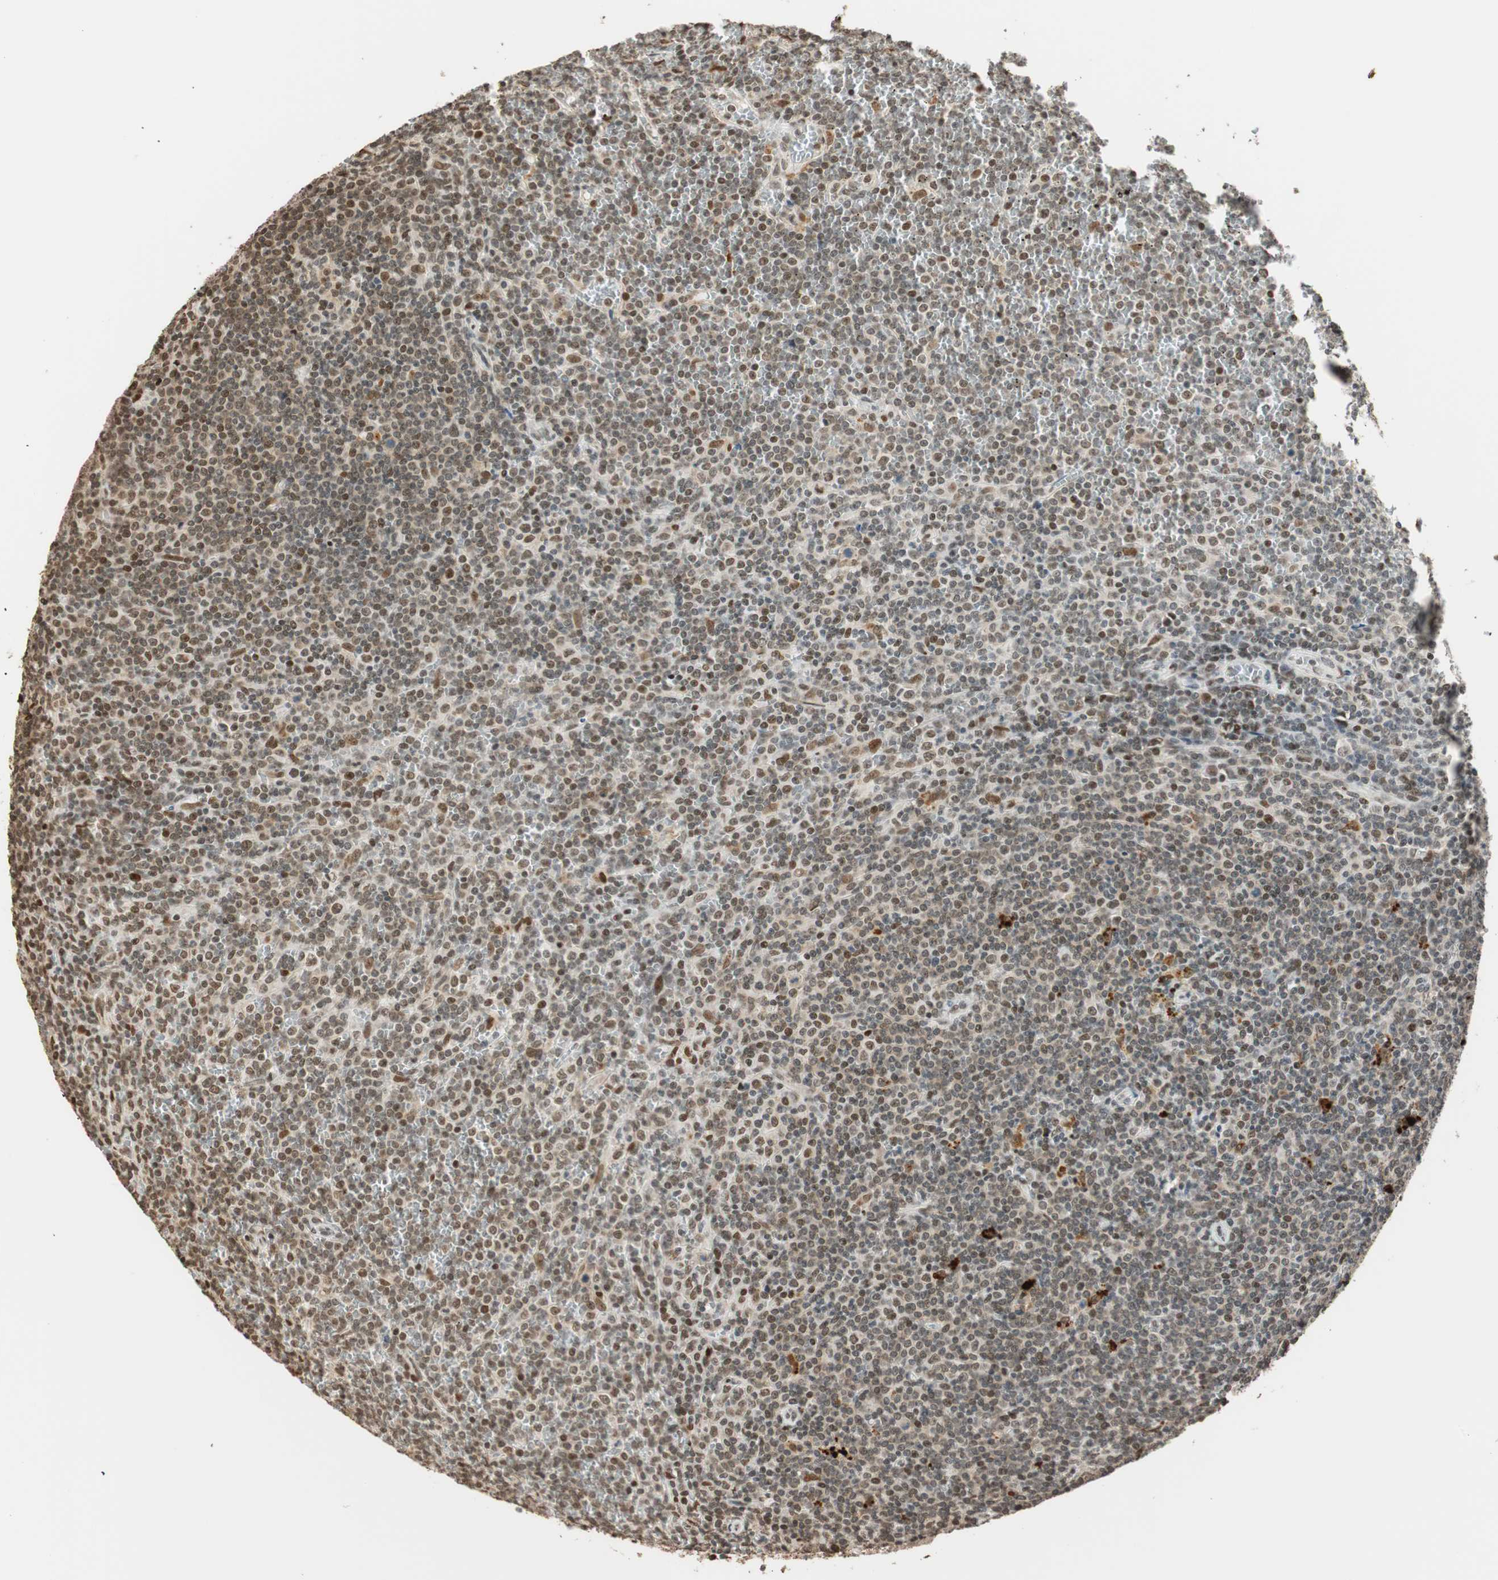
{"staining": {"intensity": "weak", "quantity": "25%-75%", "location": "nuclear"}, "tissue": "lymphoma", "cell_type": "Tumor cells", "image_type": "cancer", "snomed": [{"axis": "morphology", "description": "Malignant lymphoma, non-Hodgkin's type, Low grade"}, {"axis": "topography", "description": "Lymph node"}], "caption": "An image showing weak nuclear staining in about 25%-75% of tumor cells in lymphoma, as visualized by brown immunohistochemical staining.", "gene": "FANCG", "patient": {"sex": "female", "age": 76}}